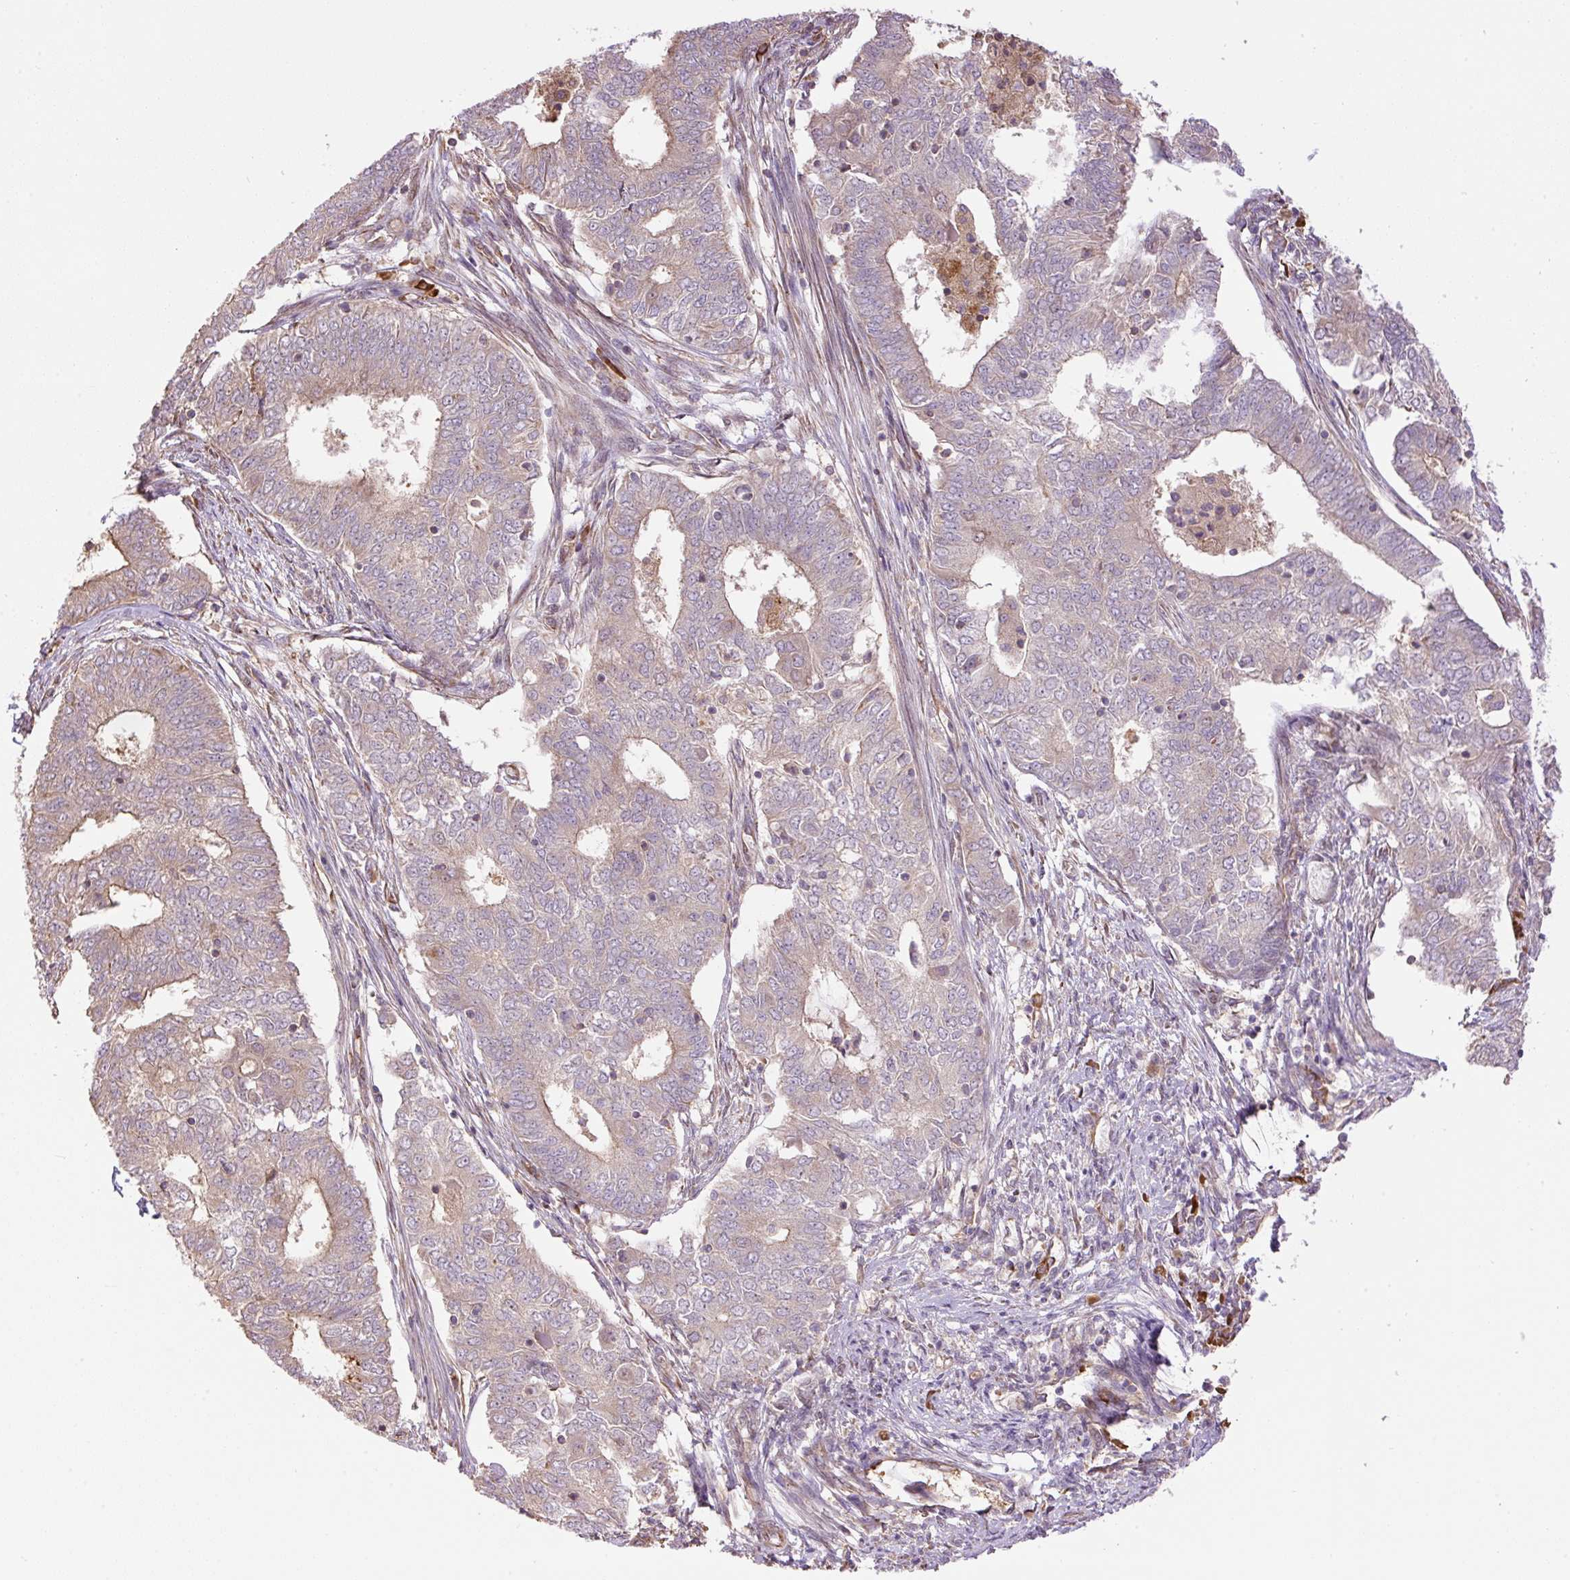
{"staining": {"intensity": "weak", "quantity": "<25%", "location": "cytoplasmic/membranous"}, "tissue": "endometrial cancer", "cell_type": "Tumor cells", "image_type": "cancer", "snomed": [{"axis": "morphology", "description": "Adenocarcinoma, NOS"}, {"axis": "topography", "description": "Endometrium"}], "caption": "This is an IHC photomicrograph of human endometrial cancer. There is no staining in tumor cells.", "gene": "PPME1", "patient": {"sex": "female", "age": 62}}